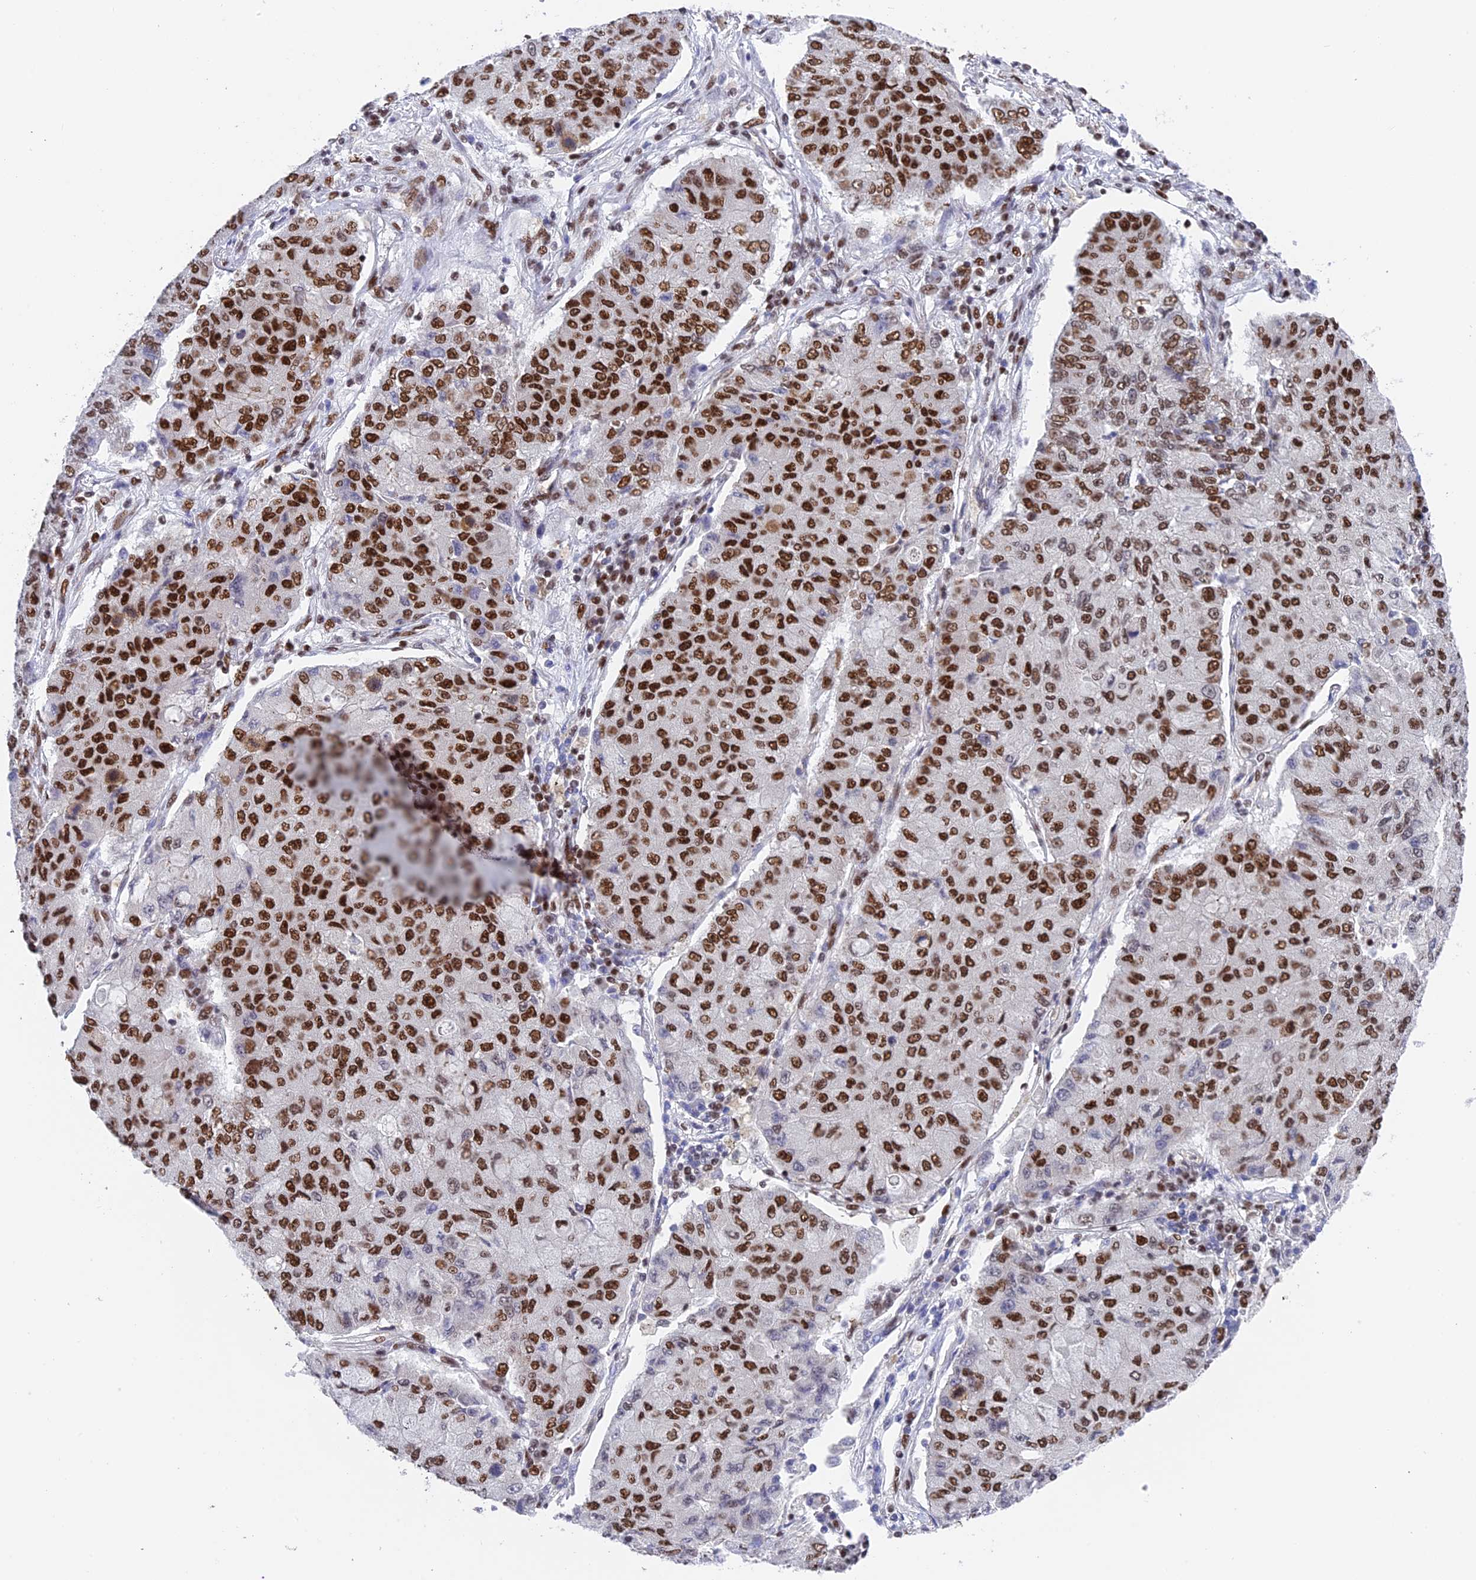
{"staining": {"intensity": "strong", "quantity": ">75%", "location": "nuclear"}, "tissue": "lung cancer", "cell_type": "Tumor cells", "image_type": "cancer", "snomed": [{"axis": "morphology", "description": "Squamous cell carcinoma, NOS"}, {"axis": "topography", "description": "Lung"}], "caption": "A brown stain shows strong nuclear positivity of a protein in lung cancer tumor cells.", "gene": "EEF1AKMT3", "patient": {"sex": "male", "age": 74}}